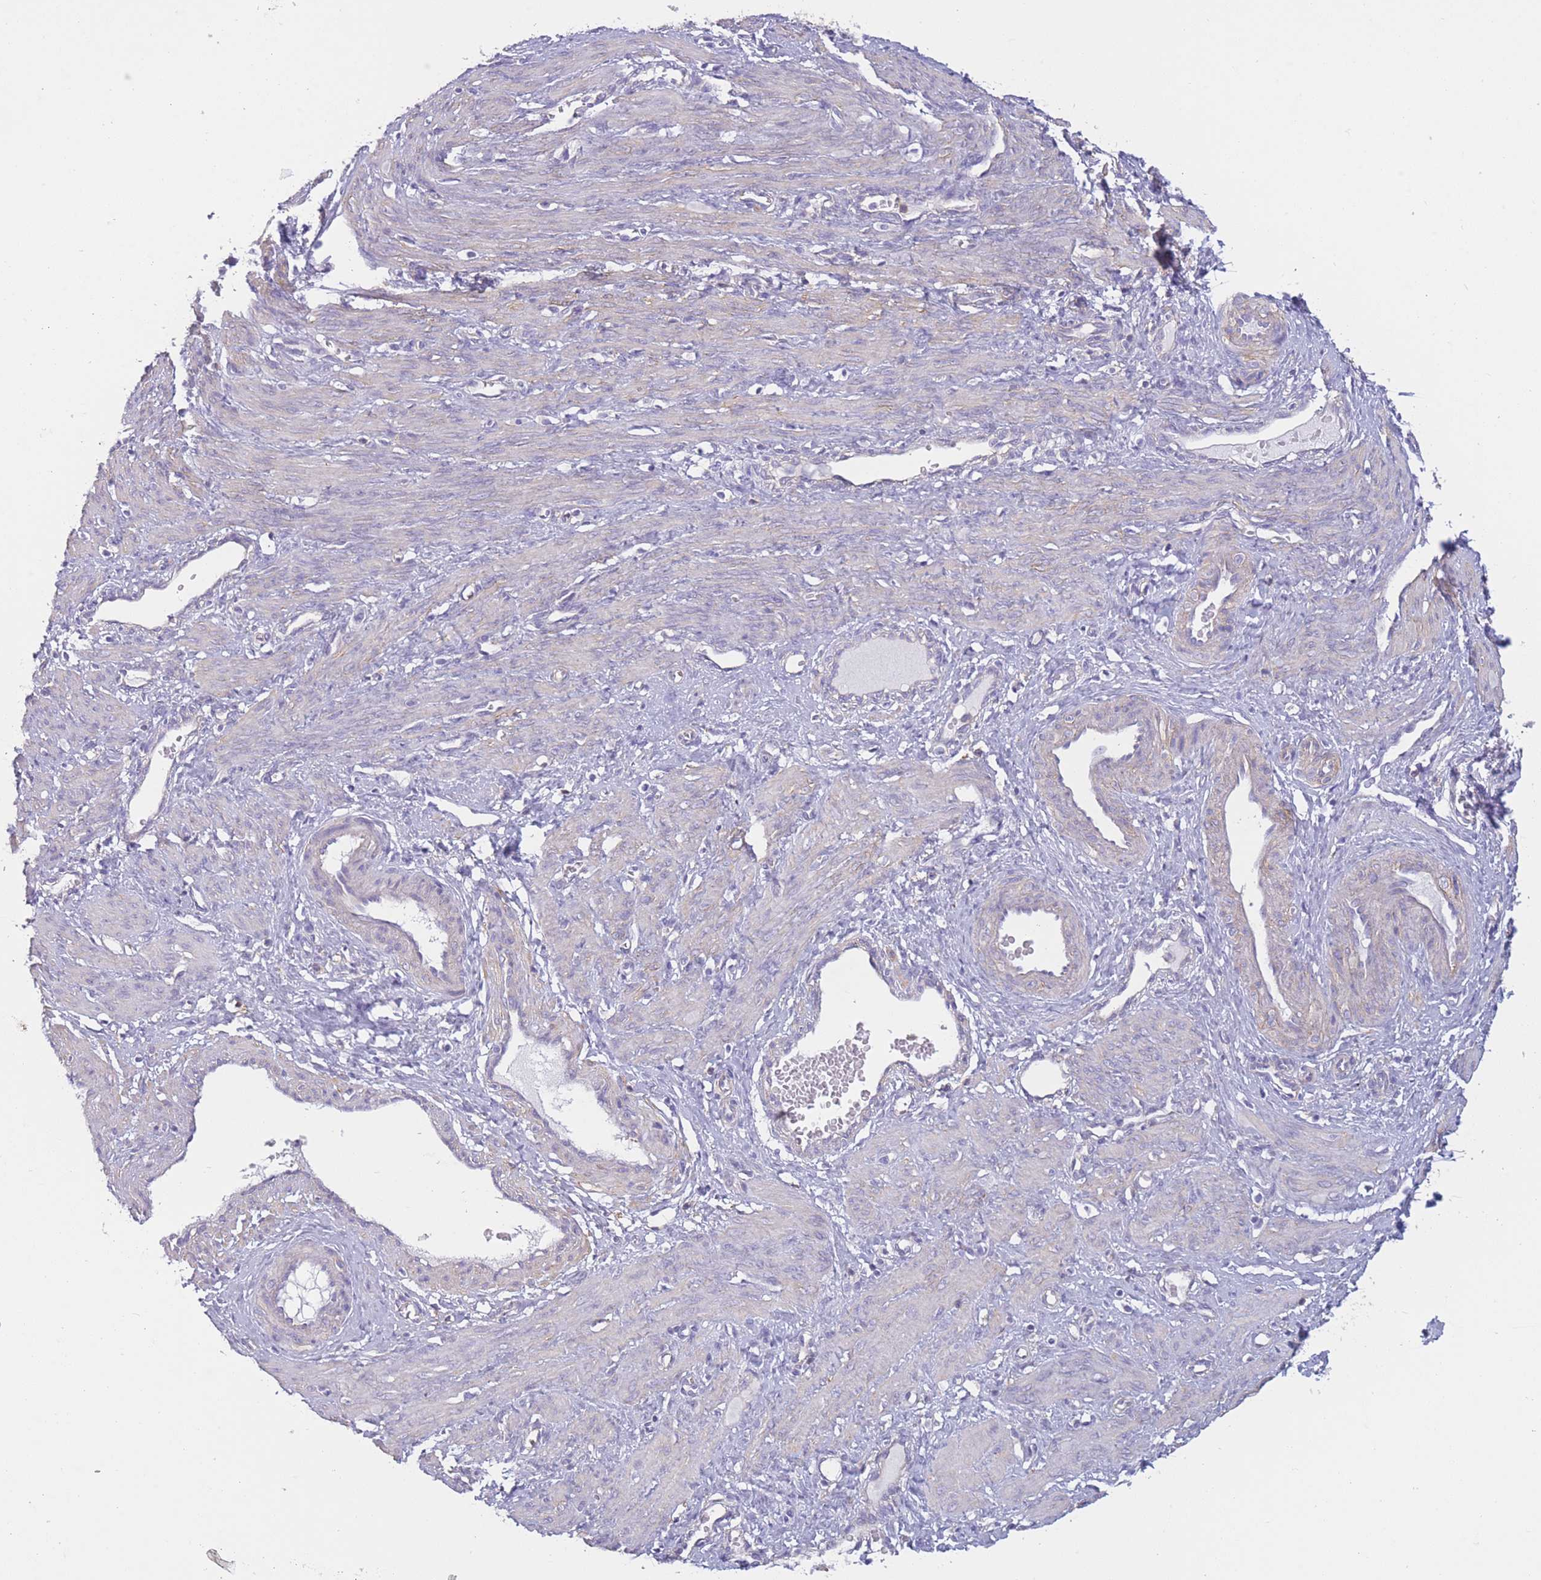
{"staining": {"intensity": "weak", "quantity": "<25%", "location": "cytoplasmic/membranous"}, "tissue": "smooth muscle", "cell_type": "Smooth muscle cells", "image_type": "normal", "snomed": [{"axis": "morphology", "description": "Normal tissue, NOS"}, {"axis": "topography", "description": "Endometrium"}], "caption": "There is no significant staining in smooth muscle cells of smooth muscle. (Stains: DAB immunohistochemistry with hematoxylin counter stain, Microscopy: brightfield microscopy at high magnification).", "gene": "PDHA1", "patient": {"sex": "female", "age": 33}}